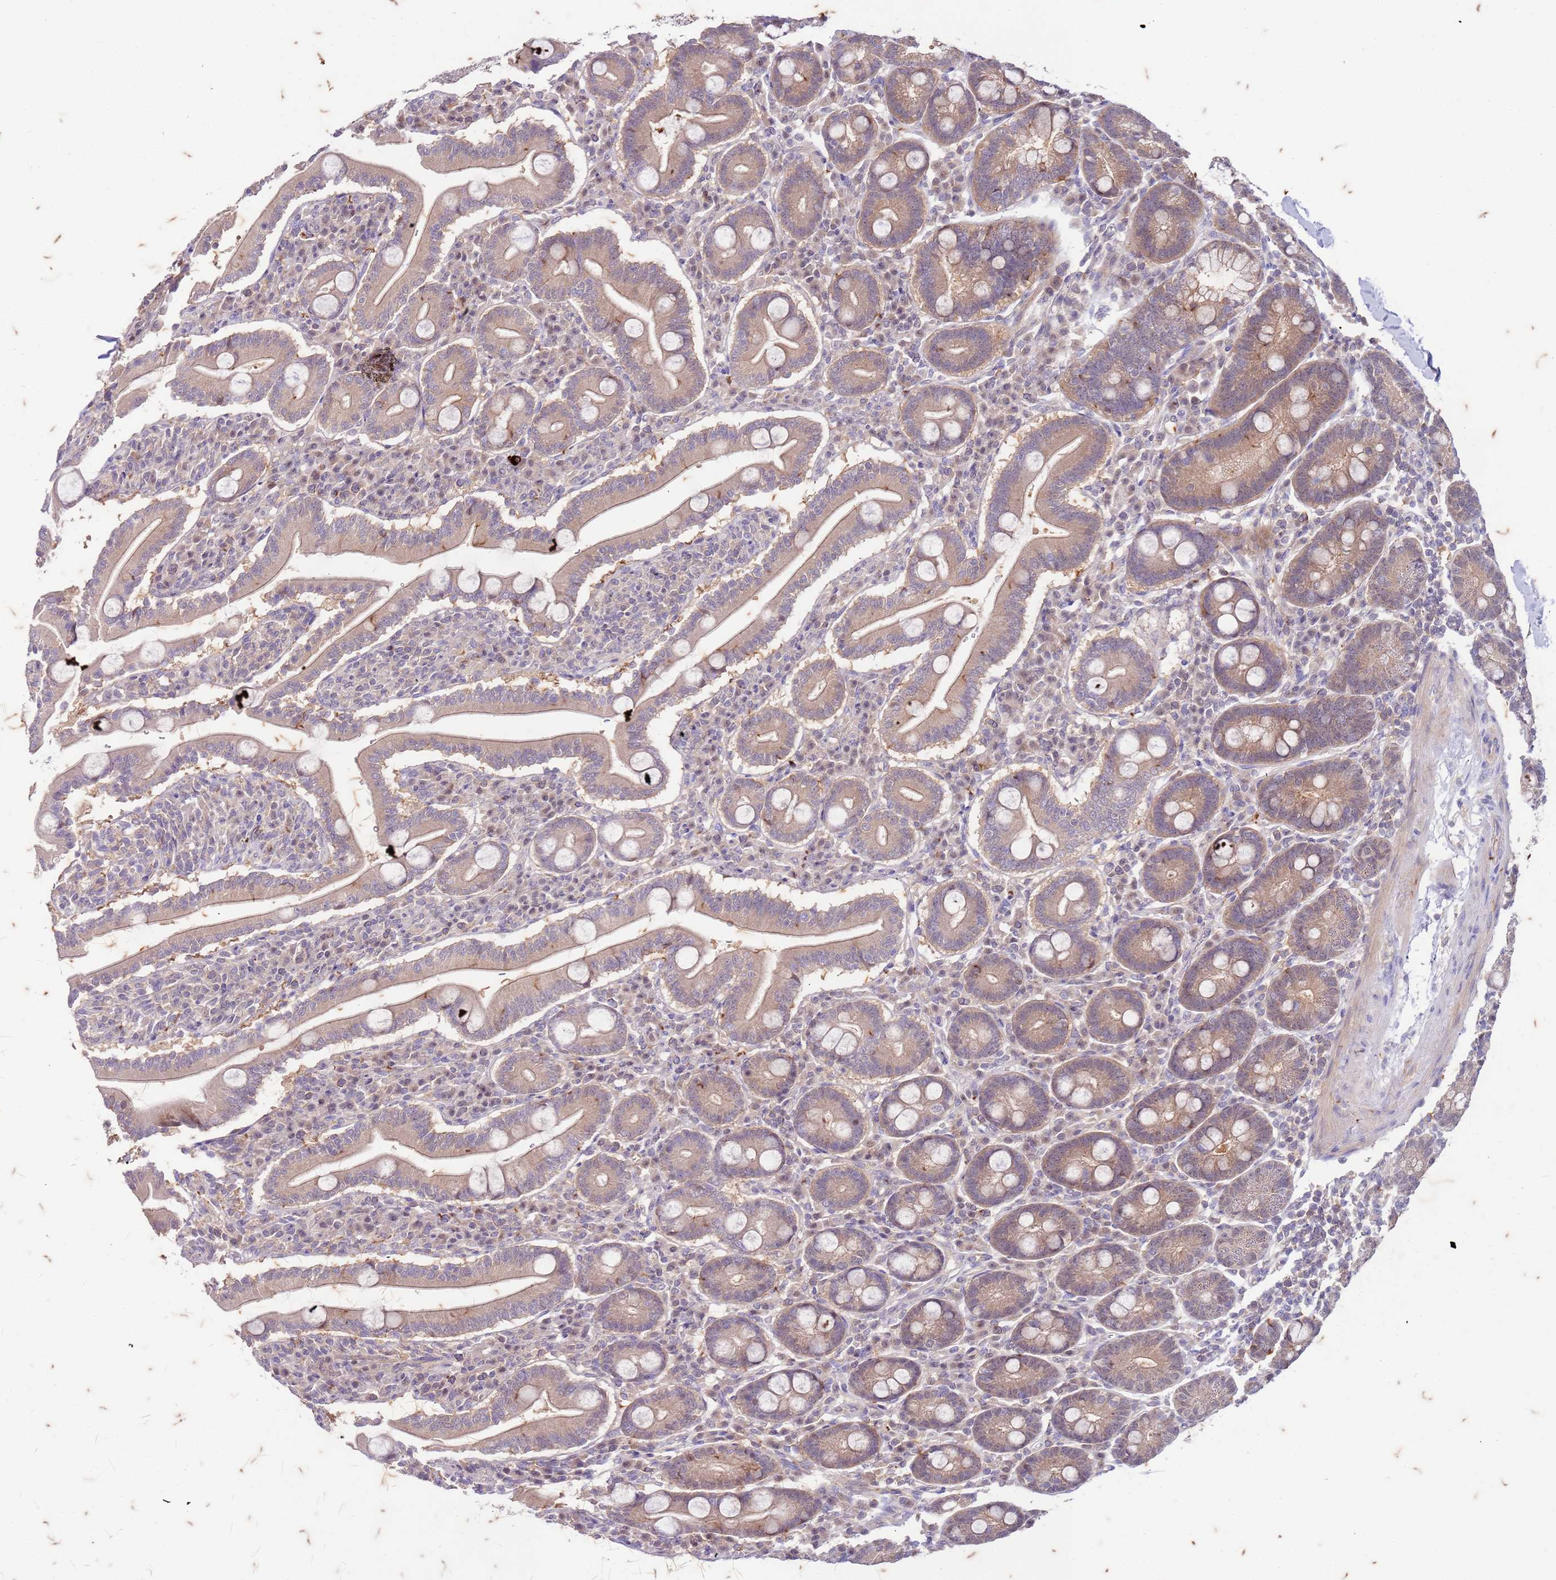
{"staining": {"intensity": "weak", "quantity": ">75%", "location": "cytoplasmic/membranous"}, "tissue": "duodenum", "cell_type": "Glandular cells", "image_type": "normal", "snomed": [{"axis": "morphology", "description": "Normal tissue, NOS"}, {"axis": "topography", "description": "Duodenum"}], "caption": "A brown stain shows weak cytoplasmic/membranous positivity of a protein in glandular cells of unremarkable duodenum. The staining was performed using DAB, with brown indicating positive protein expression. Nuclei are stained blue with hematoxylin.", "gene": "RAPGEF3", "patient": {"sex": "male", "age": 35}}